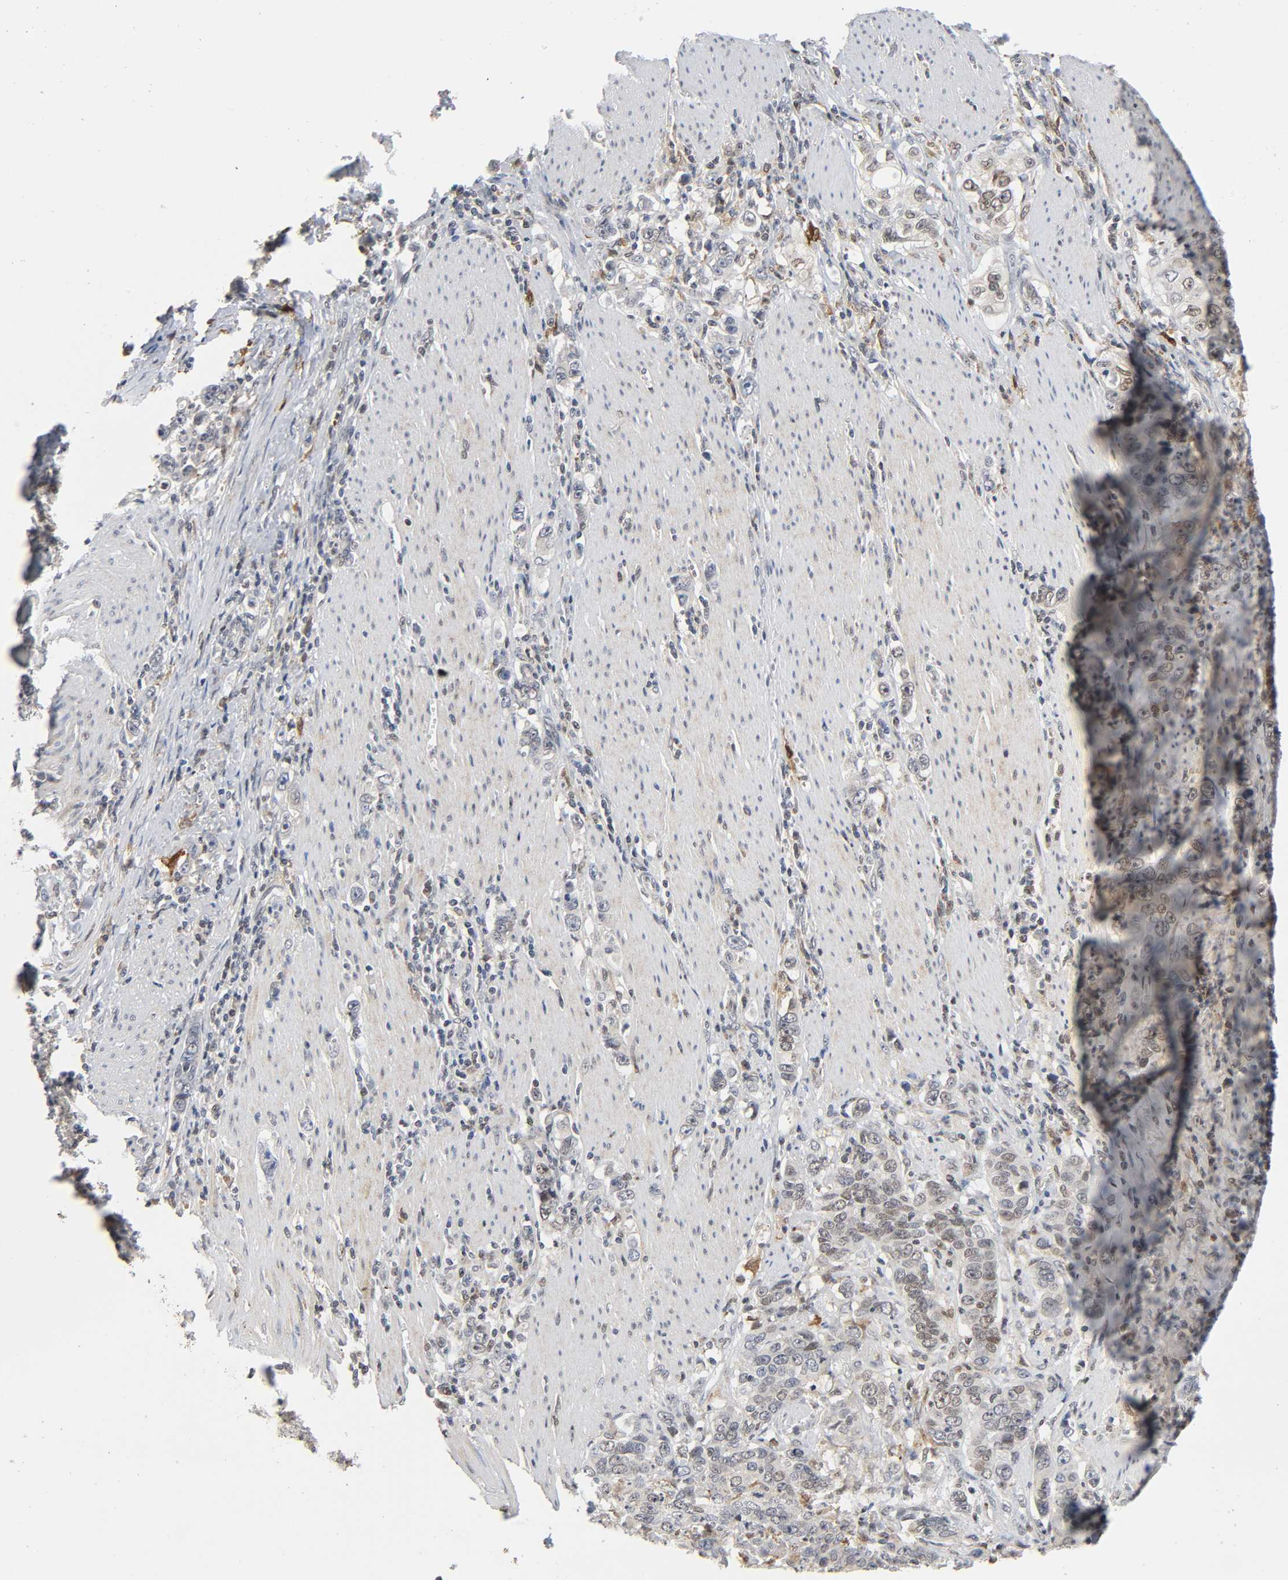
{"staining": {"intensity": "weak", "quantity": "<25%", "location": "nuclear"}, "tissue": "stomach cancer", "cell_type": "Tumor cells", "image_type": "cancer", "snomed": [{"axis": "morphology", "description": "Adenocarcinoma, NOS"}, {"axis": "topography", "description": "Stomach, lower"}], "caption": "Immunohistochemistry (IHC) of stomach cancer shows no staining in tumor cells.", "gene": "KAT2B", "patient": {"sex": "female", "age": 72}}